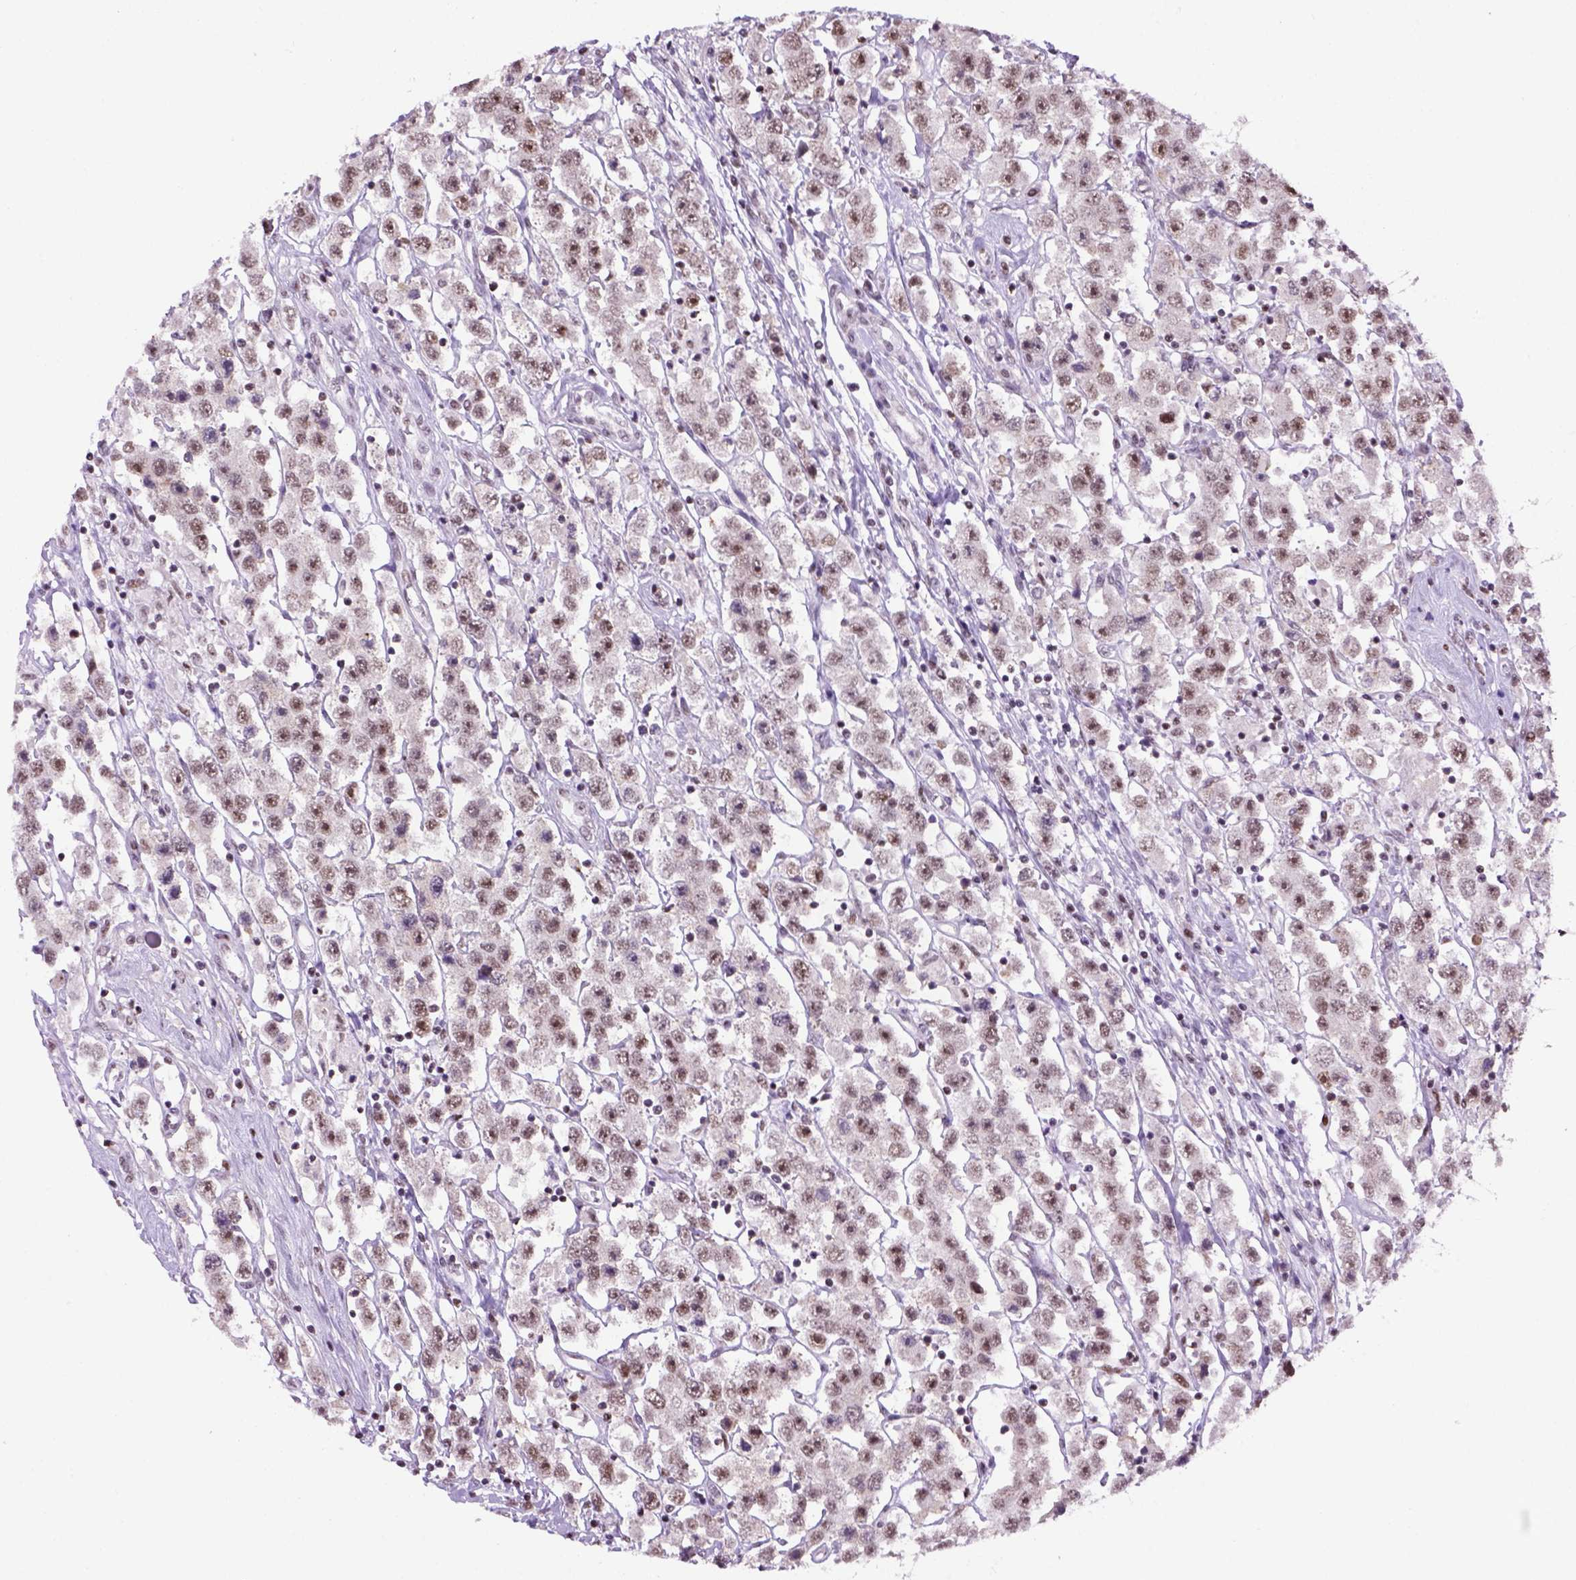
{"staining": {"intensity": "moderate", "quantity": "25%-75%", "location": "nuclear"}, "tissue": "testis cancer", "cell_type": "Tumor cells", "image_type": "cancer", "snomed": [{"axis": "morphology", "description": "Seminoma, NOS"}, {"axis": "topography", "description": "Testis"}], "caption": "Immunohistochemistry (IHC) micrograph of neoplastic tissue: human testis seminoma stained using immunohistochemistry (IHC) demonstrates medium levels of moderate protein expression localized specifically in the nuclear of tumor cells, appearing as a nuclear brown color.", "gene": "TBPL1", "patient": {"sex": "male", "age": 45}}